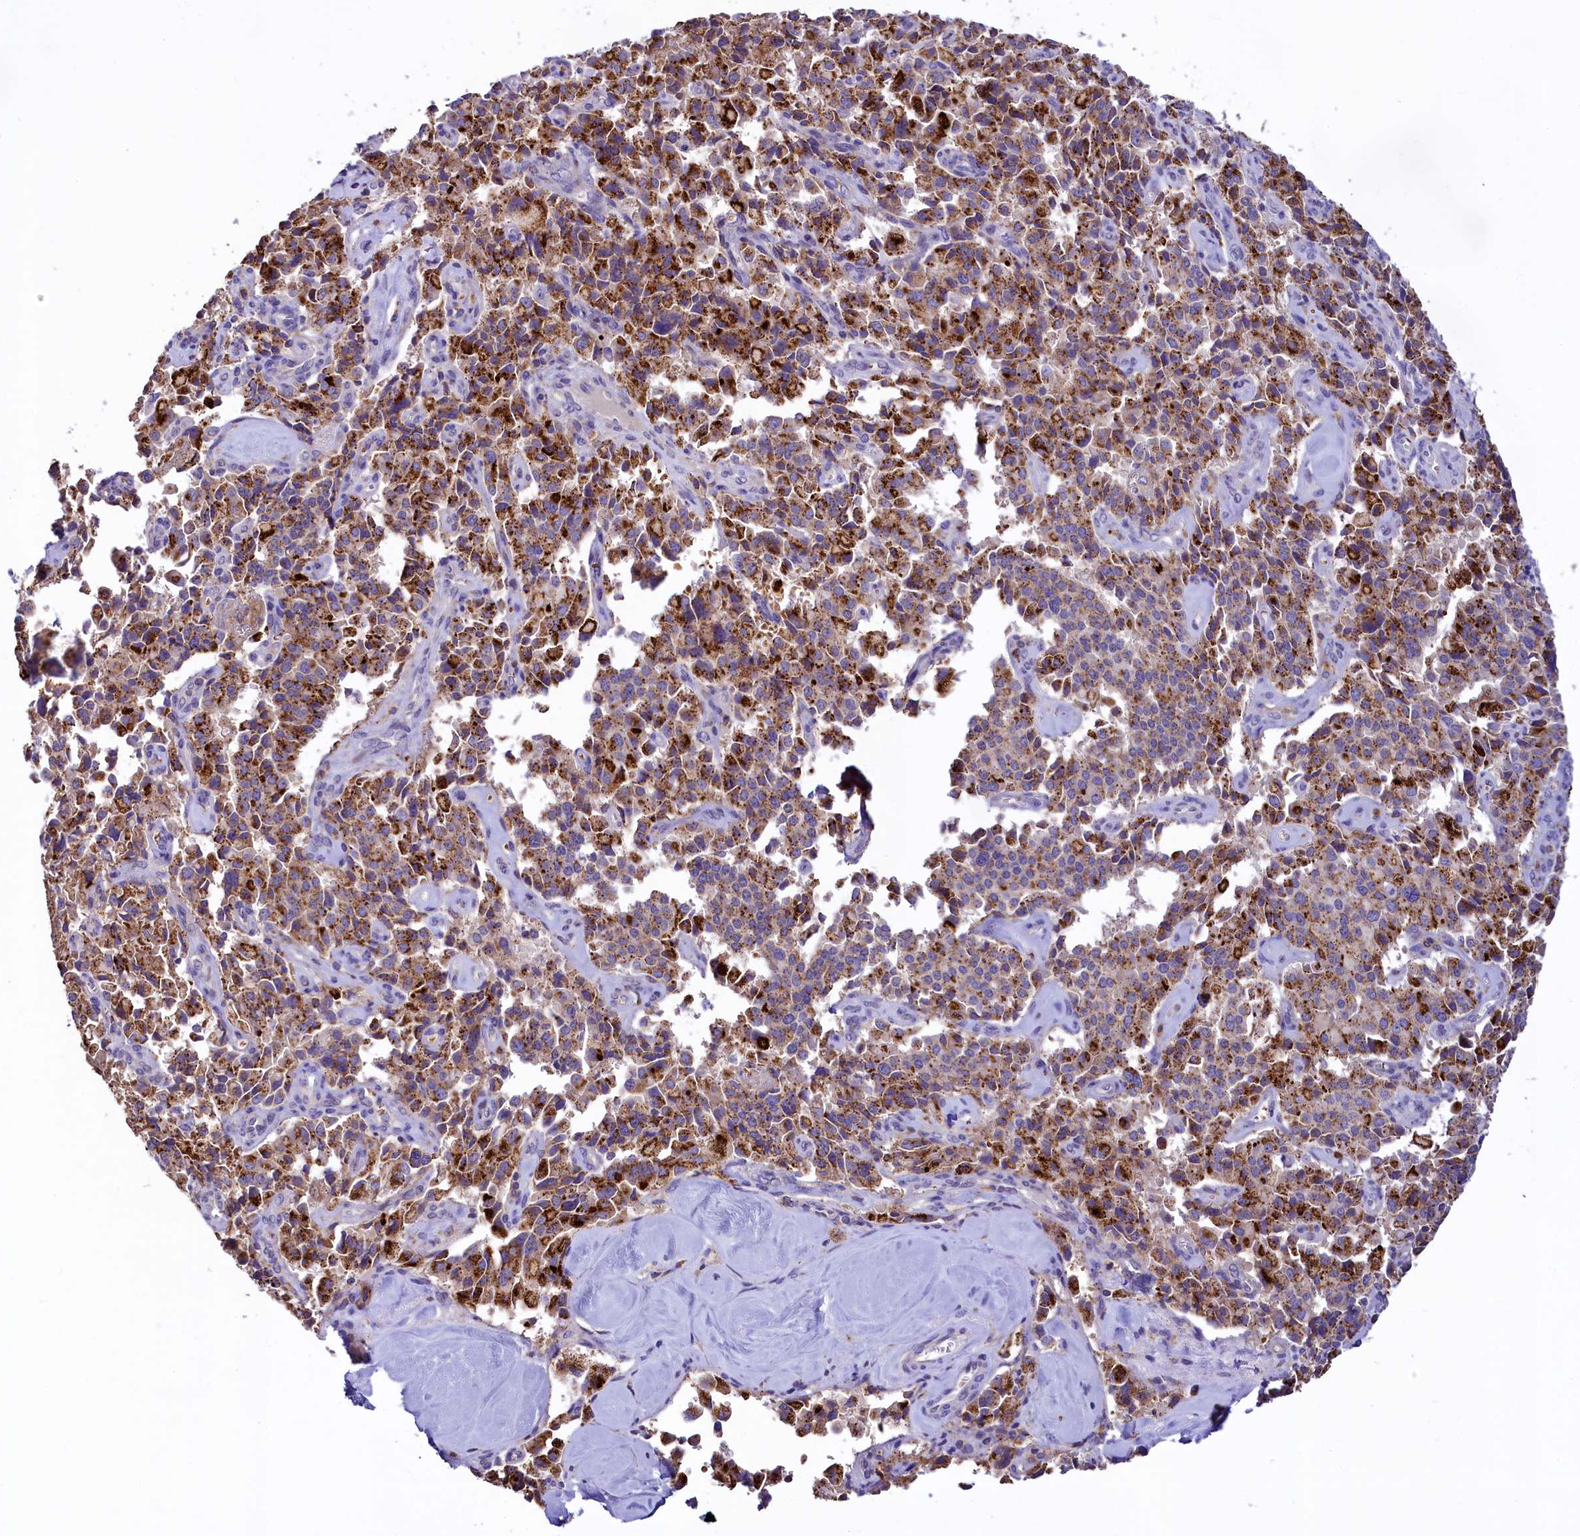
{"staining": {"intensity": "strong", "quantity": ">75%", "location": "cytoplasmic/membranous"}, "tissue": "pancreatic cancer", "cell_type": "Tumor cells", "image_type": "cancer", "snomed": [{"axis": "morphology", "description": "Adenocarcinoma, NOS"}, {"axis": "topography", "description": "Pancreas"}], "caption": "Adenocarcinoma (pancreatic) tissue reveals strong cytoplasmic/membranous expression in about >75% of tumor cells, visualized by immunohistochemistry.", "gene": "HPS6", "patient": {"sex": "male", "age": 65}}